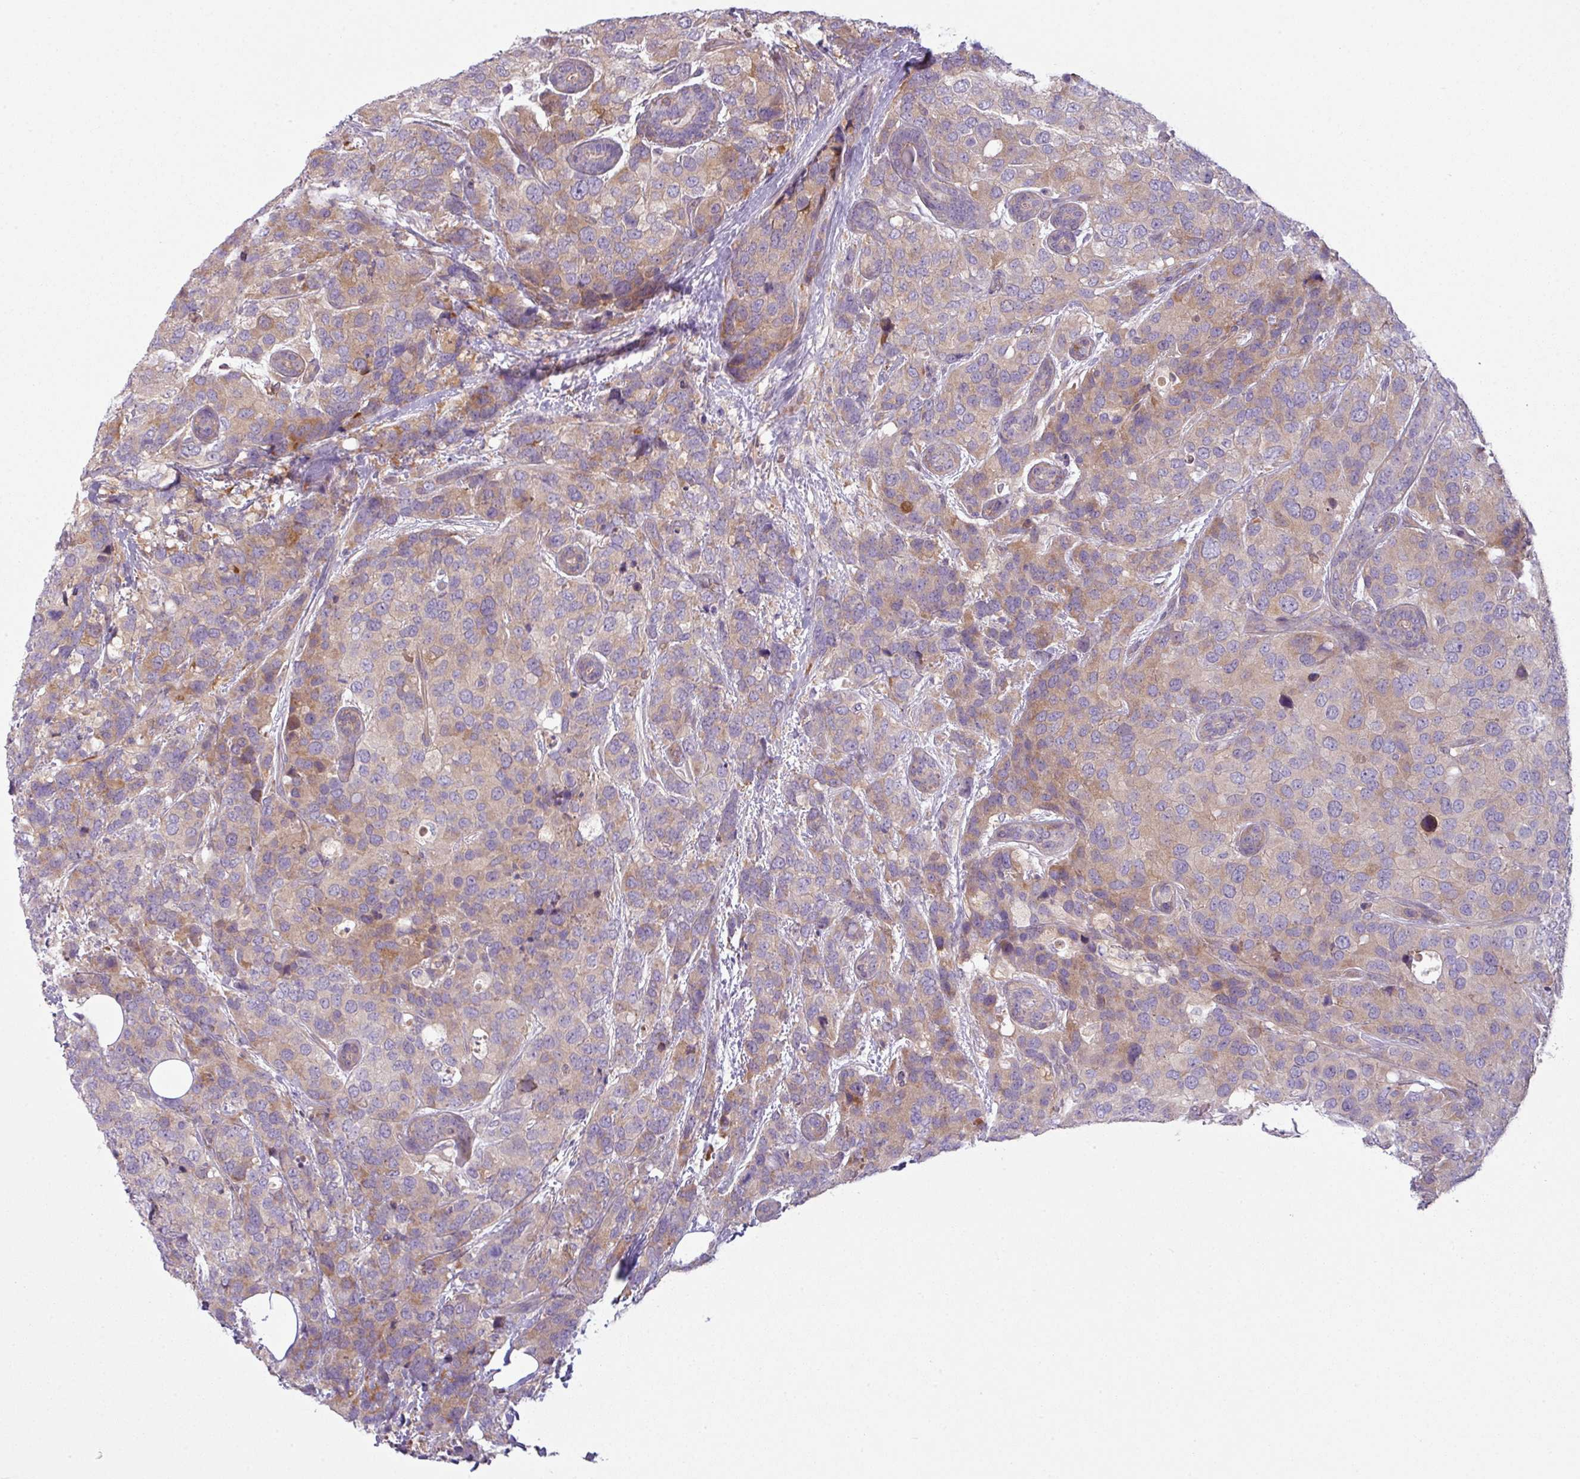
{"staining": {"intensity": "moderate", "quantity": "25%-75%", "location": "cytoplasmic/membranous"}, "tissue": "breast cancer", "cell_type": "Tumor cells", "image_type": "cancer", "snomed": [{"axis": "morphology", "description": "Lobular carcinoma"}, {"axis": "topography", "description": "Breast"}], "caption": "The image exhibits a brown stain indicating the presence of a protein in the cytoplasmic/membranous of tumor cells in breast cancer.", "gene": "CAMK2B", "patient": {"sex": "female", "age": 59}}